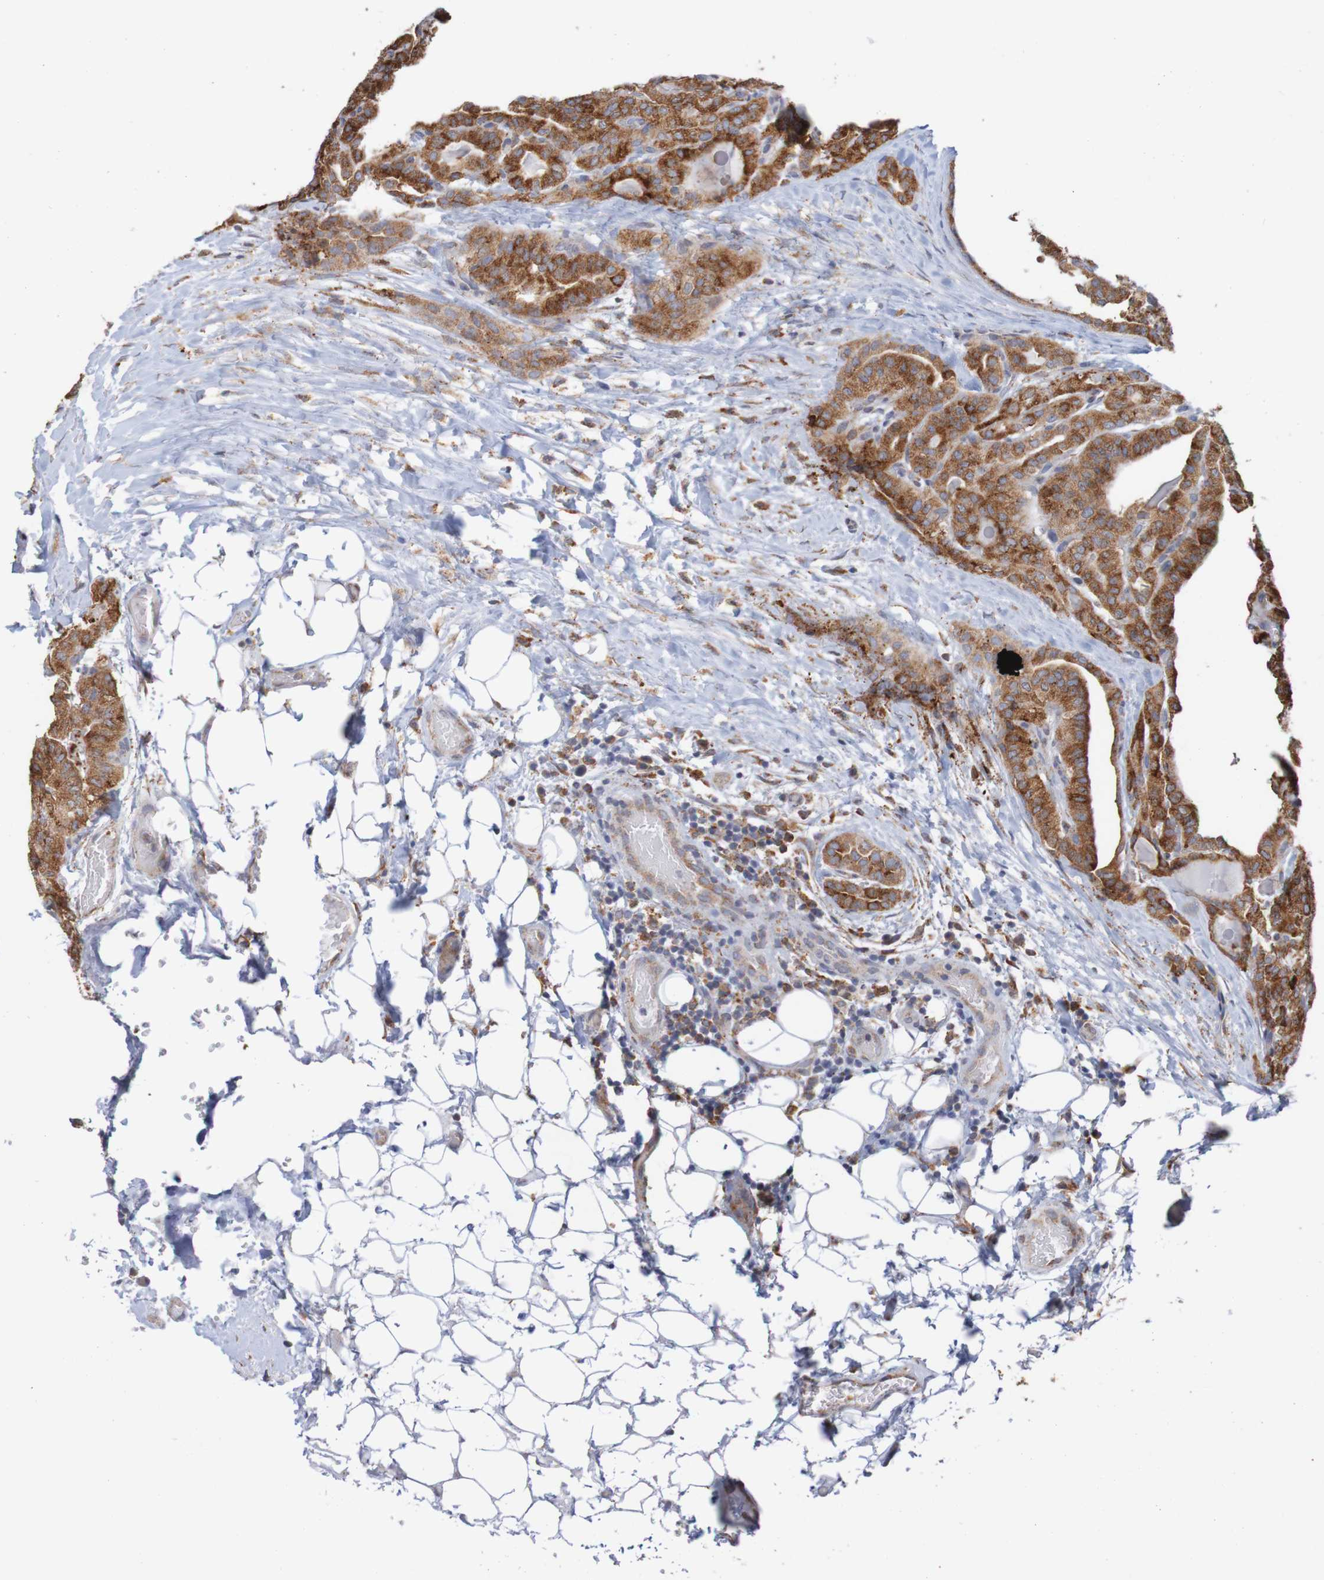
{"staining": {"intensity": "strong", "quantity": ">75%", "location": "cytoplasmic/membranous"}, "tissue": "thyroid cancer", "cell_type": "Tumor cells", "image_type": "cancer", "snomed": [{"axis": "morphology", "description": "Papillary adenocarcinoma, NOS"}, {"axis": "topography", "description": "Thyroid gland"}], "caption": "Immunohistochemistry (IHC) (DAB) staining of thyroid cancer displays strong cytoplasmic/membranous protein expression in about >75% of tumor cells.", "gene": "PDIA3", "patient": {"sex": "male", "age": 77}}